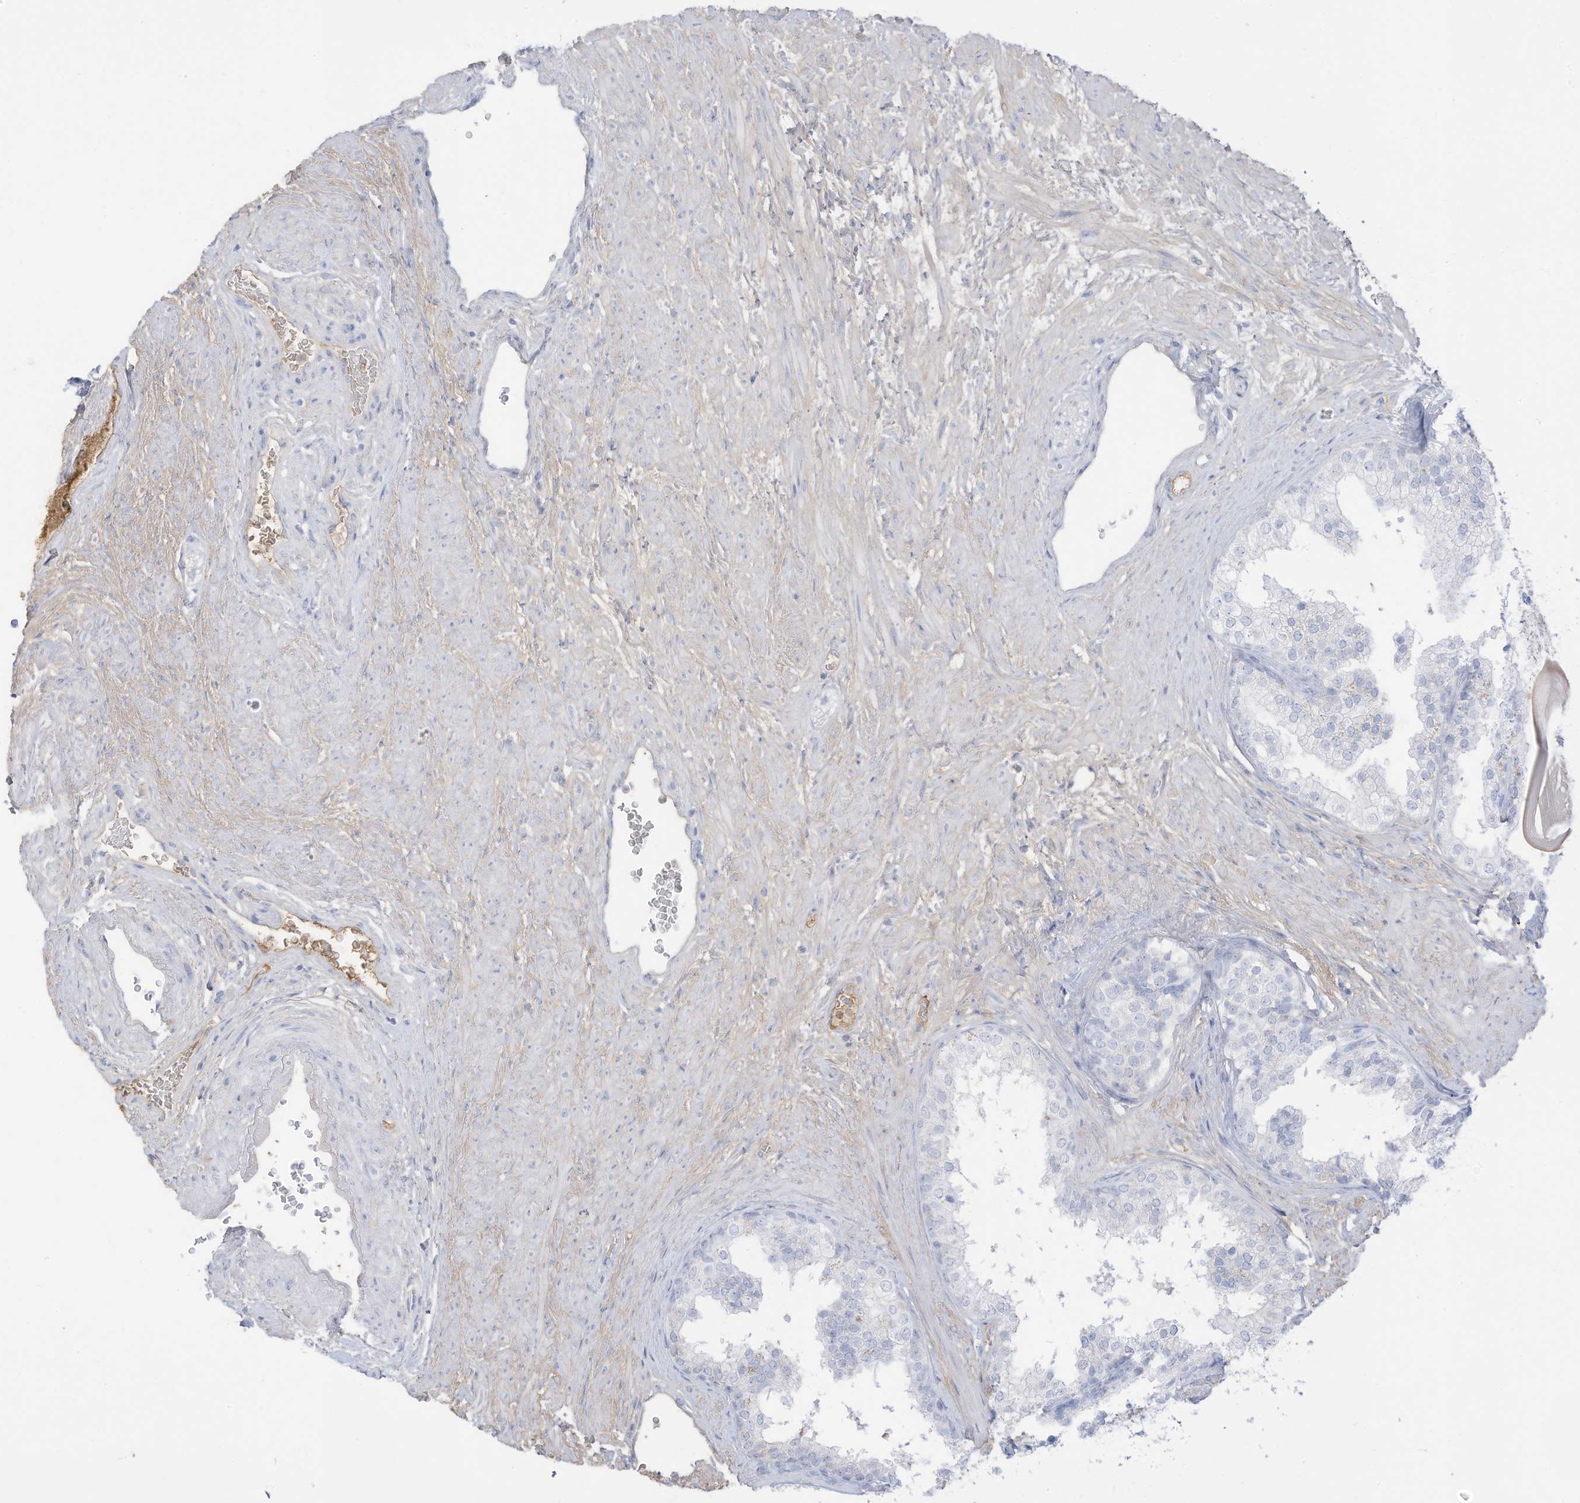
{"staining": {"intensity": "weak", "quantity": "<25%", "location": "cytoplasmic/membranous"}, "tissue": "prostate", "cell_type": "Glandular cells", "image_type": "normal", "snomed": [{"axis": "morphology", "description": "Normal tissue, NOS"}, {"axis": "topography", "description": "Prostate"}], "caption": "Immunohistochemistry of unremarkable prostate reveals no expression in glandular cells.", "gene": "HSD17B13", "patient": {"sex": "male", "age": 48}}